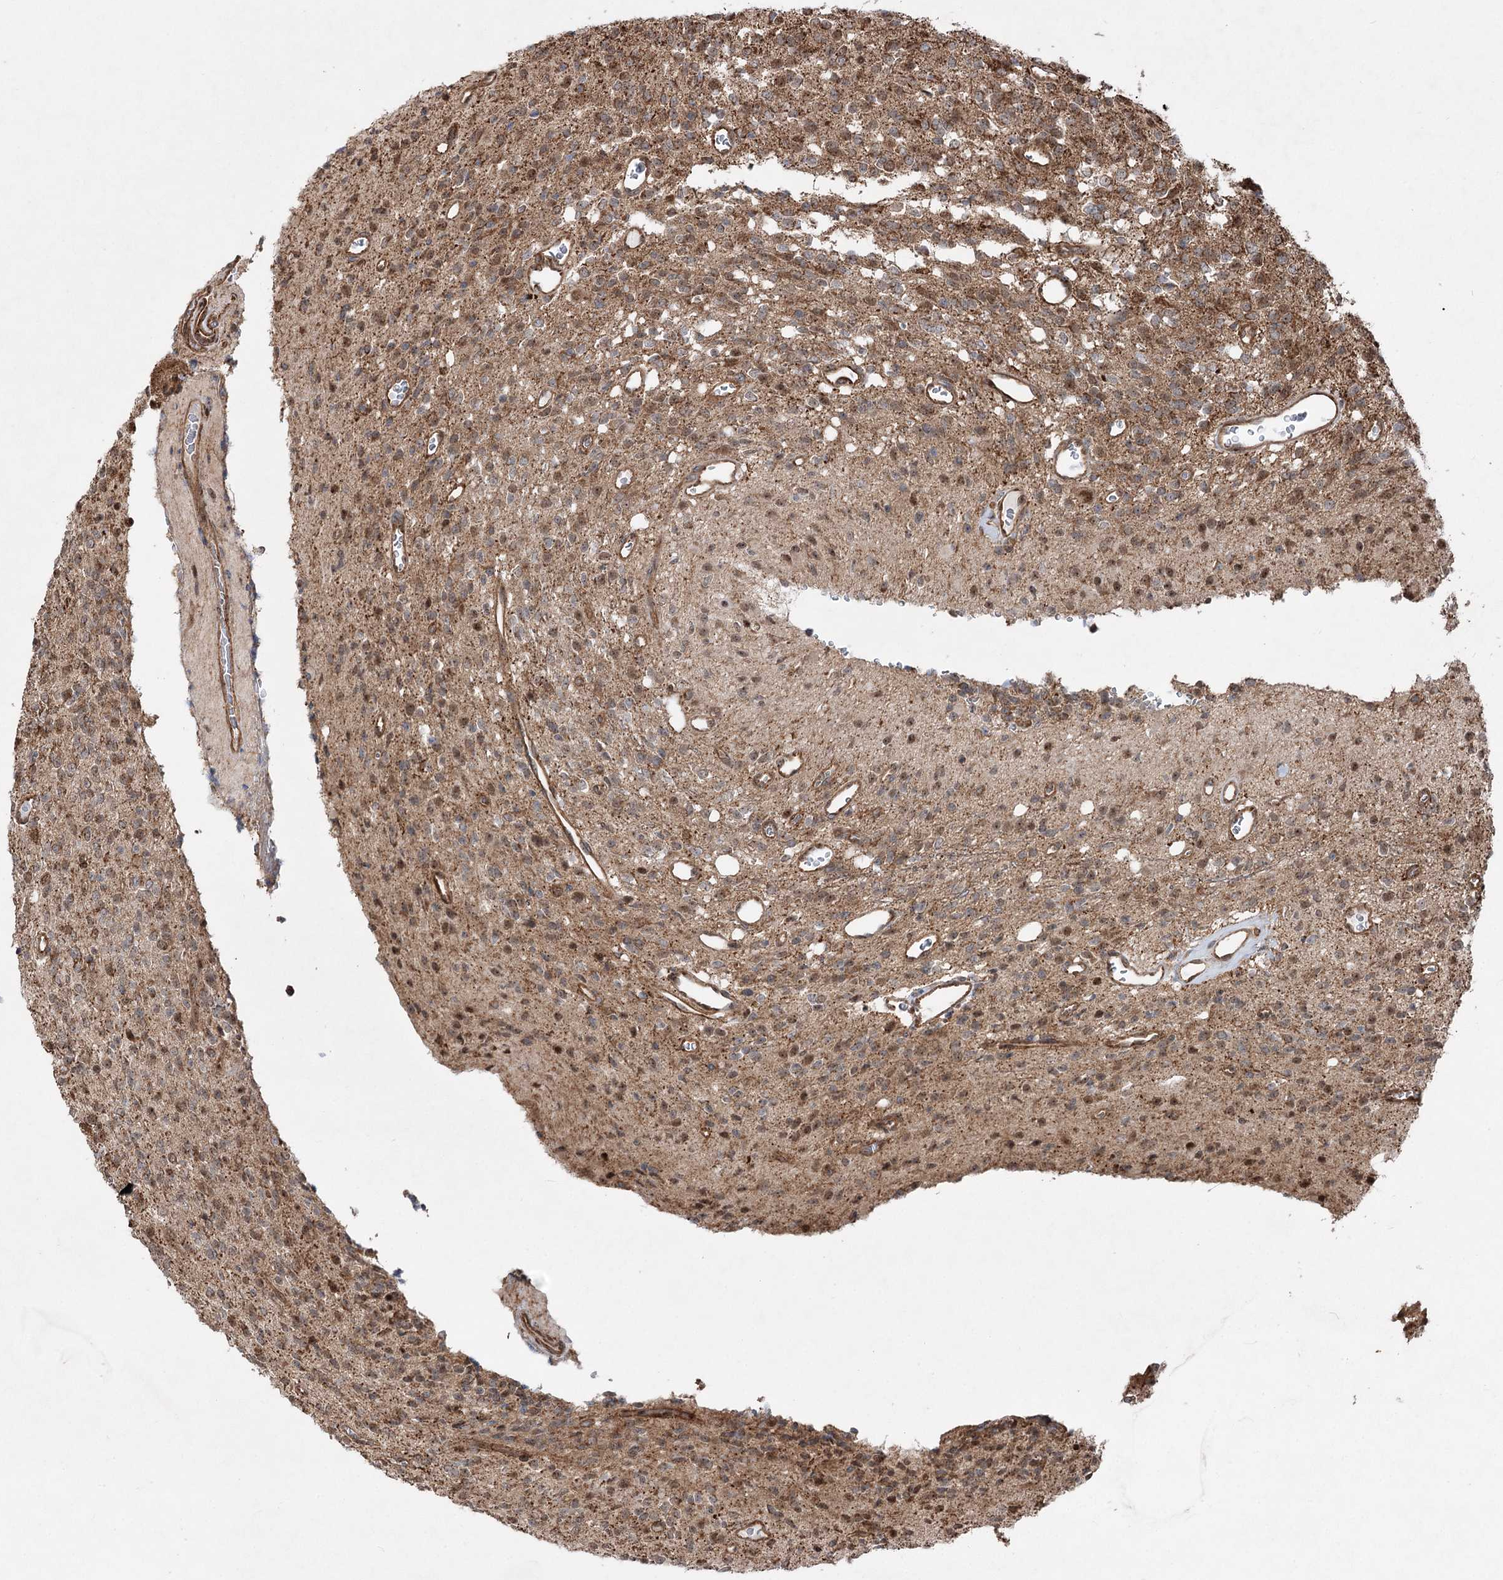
{"staining": {"intensity": "moderate", "quantity": "25%-75%", "location": "cytoplasmic/membranous"}, "tissue": "glioma", "cell_type": "Tumor cells", "image_type": "cancer", "snomed": [{"axis": "morphology", "description": "Glioma, malignant, High grade"}, {"axis": "topography", "description": "Brain"}], "caption": "Glioma stained with a protein marker reveals moderate staining in tumor cells.", "gene": "SERINC5", "patient": {"sex": "male", "age": 34}}